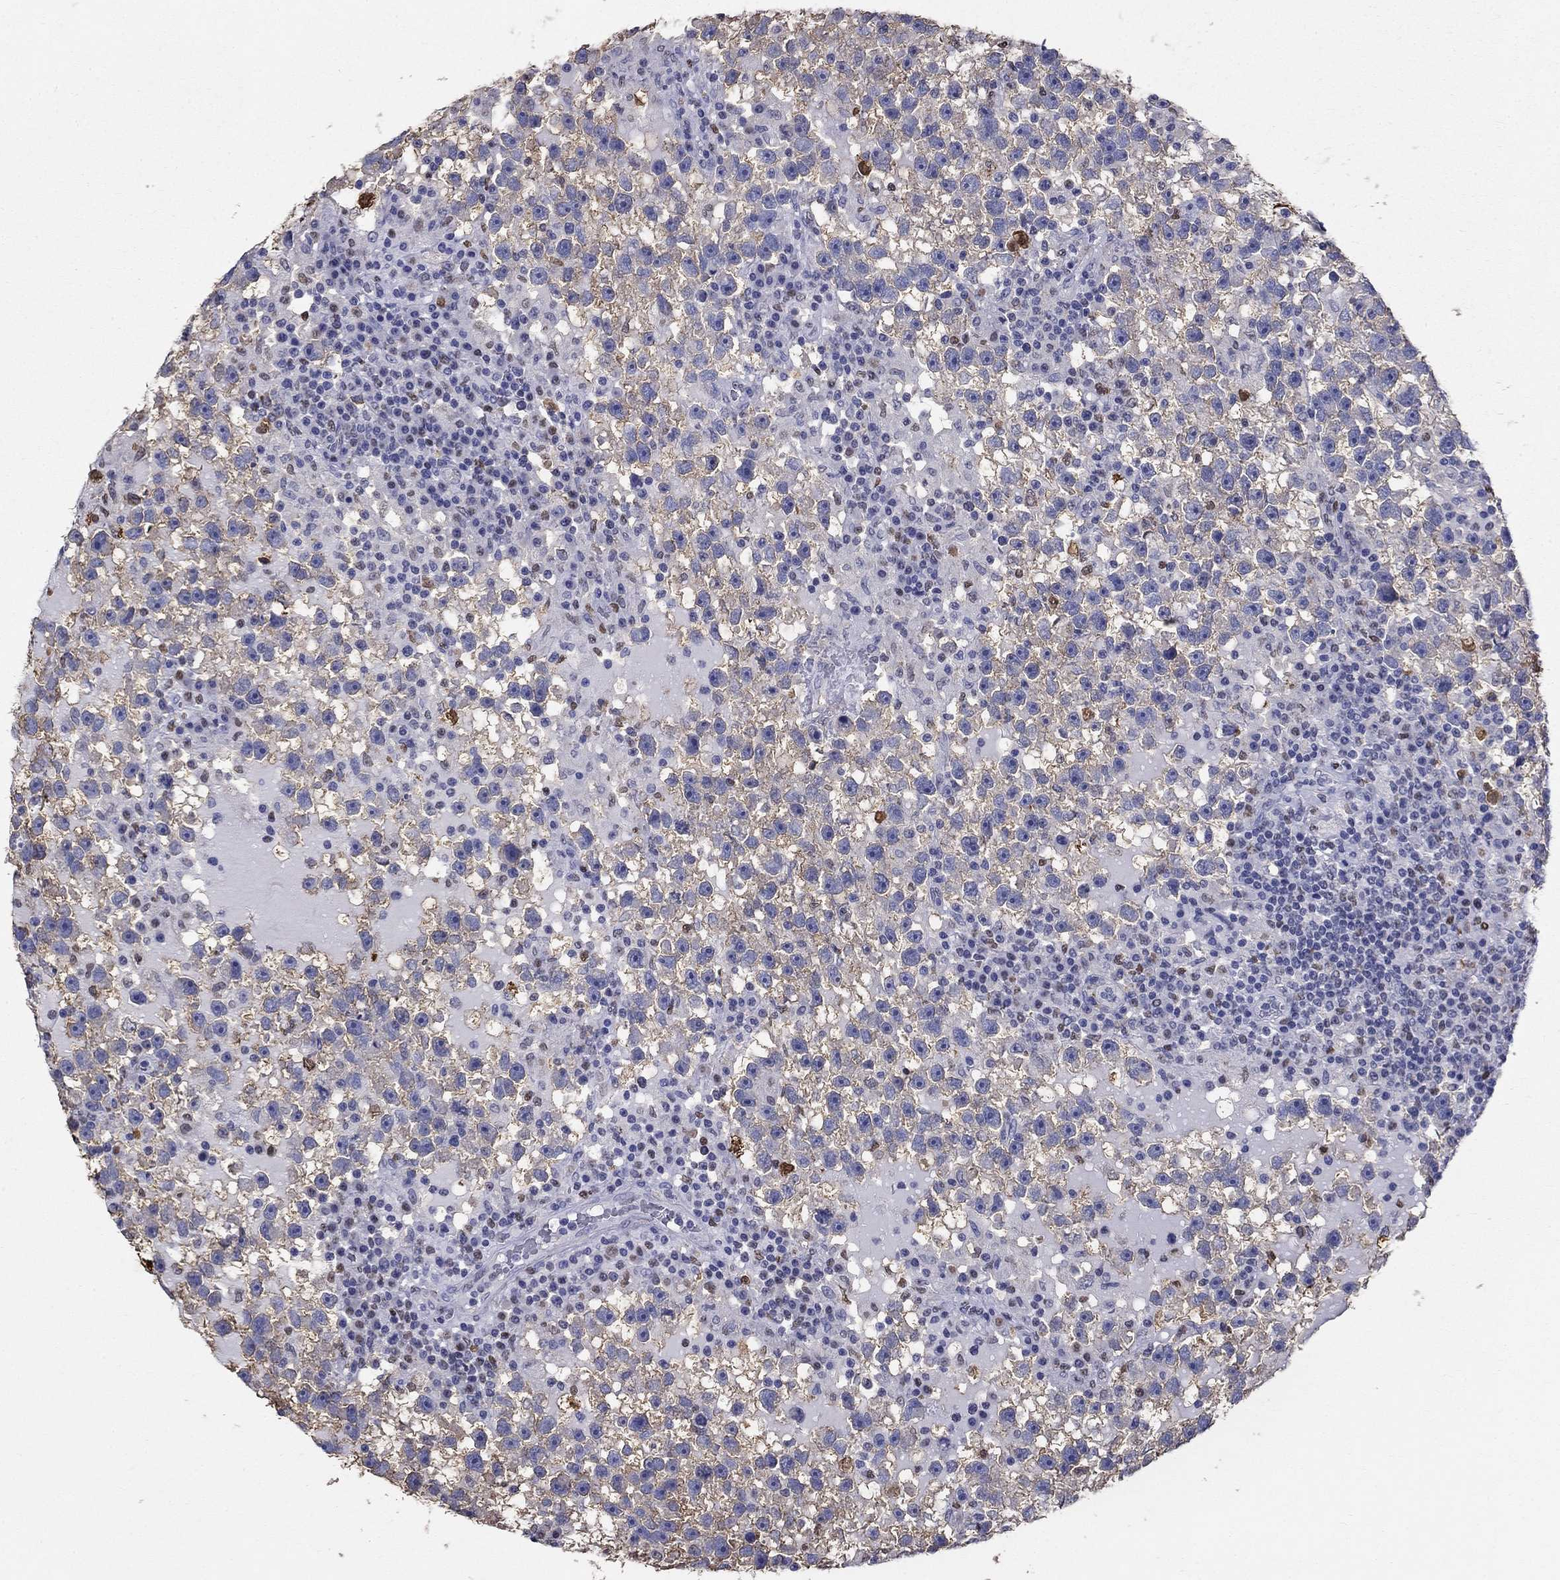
{"staining": {"intensity": "negative", "quantity": "none", "location": "none"}, "tissue": "testis cancer", "cell_type": "Tumor cells", "image_type": "cancer", "snomed": [{"axis": "morphology", "description": "Seminoma, NOS"}, {"axis": "topography", "description": "Testis"}], "caption": "Immunohistochemistry (IHC) of testis cancer shows no staining in tumor cells.", "gene": "IGSF8", "patient": {"sex": "male", "age": 47}}